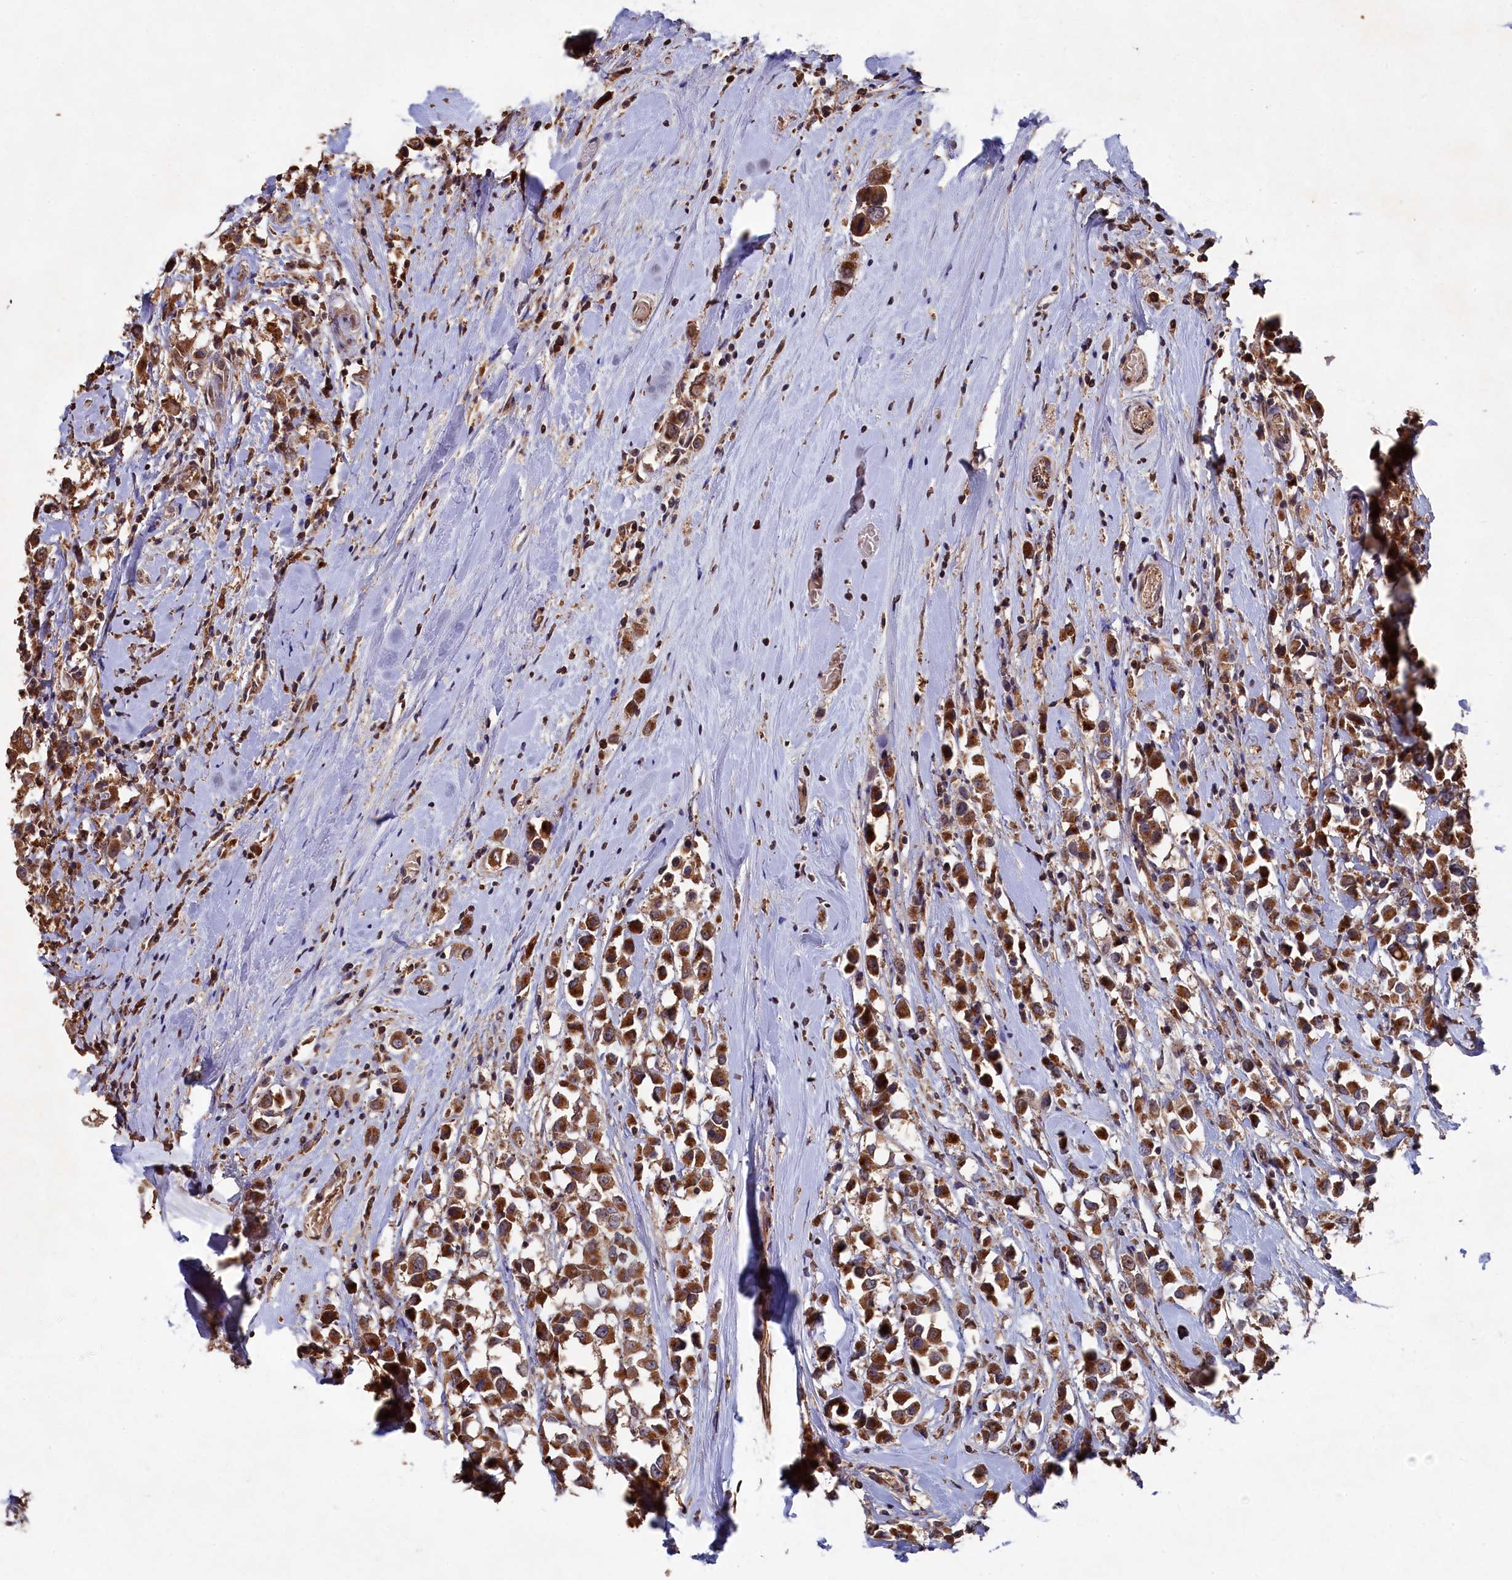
{"staining": {"intensity": "moderate", "quantity": ">75%", "location": "cytoplasmic/membranous"}, "tissue": "breast cancer", "cell_type": "Tumor cells", "image_type": "cancer", "snomed": [{"axis": "morphology", "description": "Duct carcinoma"}, {"axis": "topography", "description": "Breast"}], "caption": "Immunohistochemistry (IHC) (DAB) staining of breast cancer shows moderate cytoplasmic/membranous protein staining in approximately >75% of tumor cells.", "gene": "NAA60", "patient": {"sex": "female", "age": 61}}